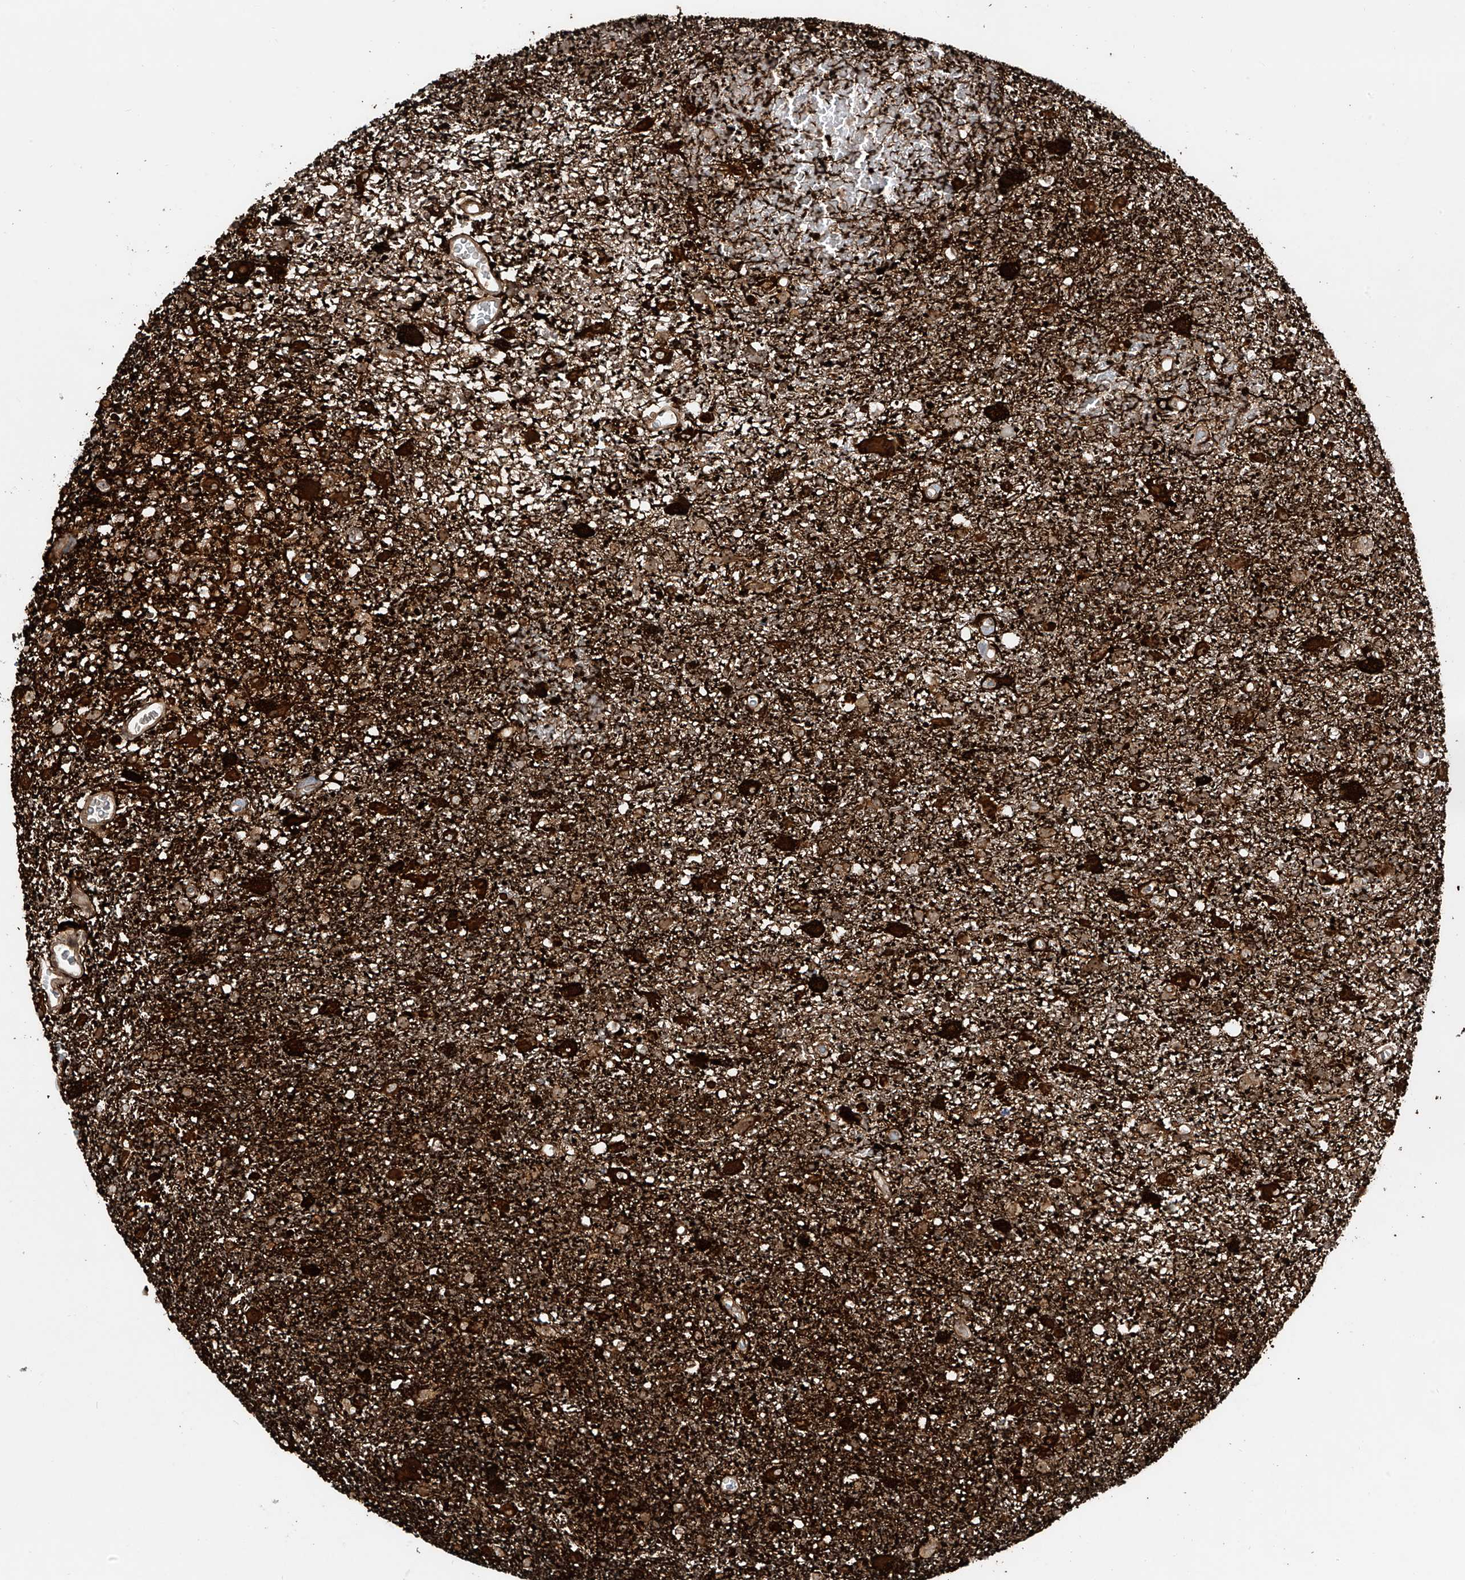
{"staining": {"intensity": "moderate", "quantity": ">75%", "location": "cytoplasmic/membranous"}, "tissue": "glioma", "cell_type": "Tumor cells", "image_type": "cancer", "snomed": [{"axis": "morphology", "description": "Glioma, malignant, Low grade"}, {"axis": "topography", "description": "Brain"}], "caption": "Glioma stained for a protein displays moderate cytoplasmic/membranous positivity in tumor cells.", "gene": "C1orf131", "patient": {"sex": "male", "age": 65}}